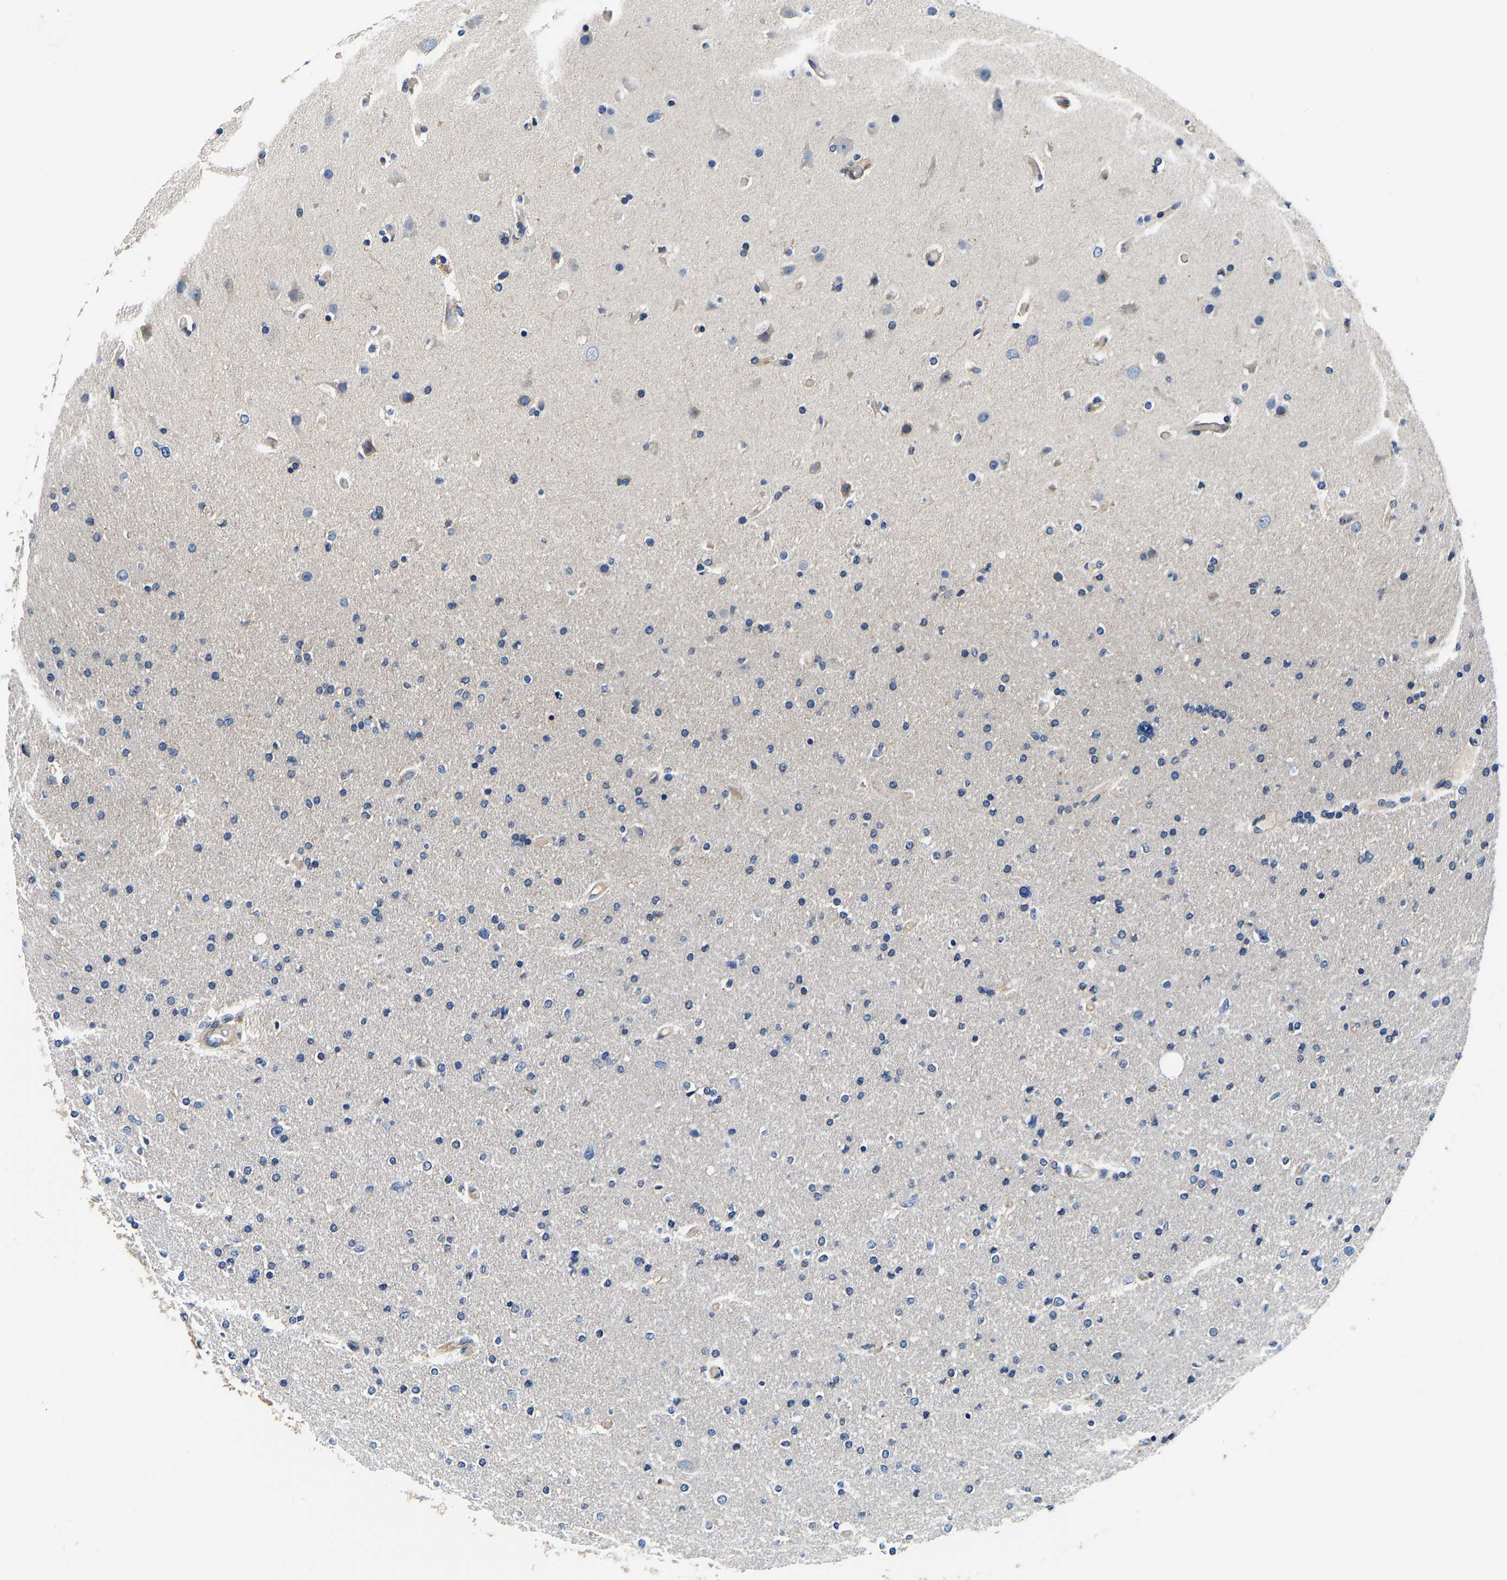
{"staining": {"intensity": "negative", "quantity": "none", "location": "none"}, "tissue": "glioma", "cell_type": "Tumor cells", "image_type": "cancer", "snomed": [{"axis": "morphology", "description": "Glioma, malignant, High grade"}, {"axis": "topography", "description": "Cerebral cortex"}], "caption": "An immunohistochemistry (IHC) photomicrograph of malignant glioma (high-grade) is shown. There is no staining in tumor cells of malignant glioma (high-grade). (Brightfield microscopy of DAB immunohistochemistry at high magnification).", "gene": "SH3GLB1", "patient": {"sex": "female", "age": 36}}